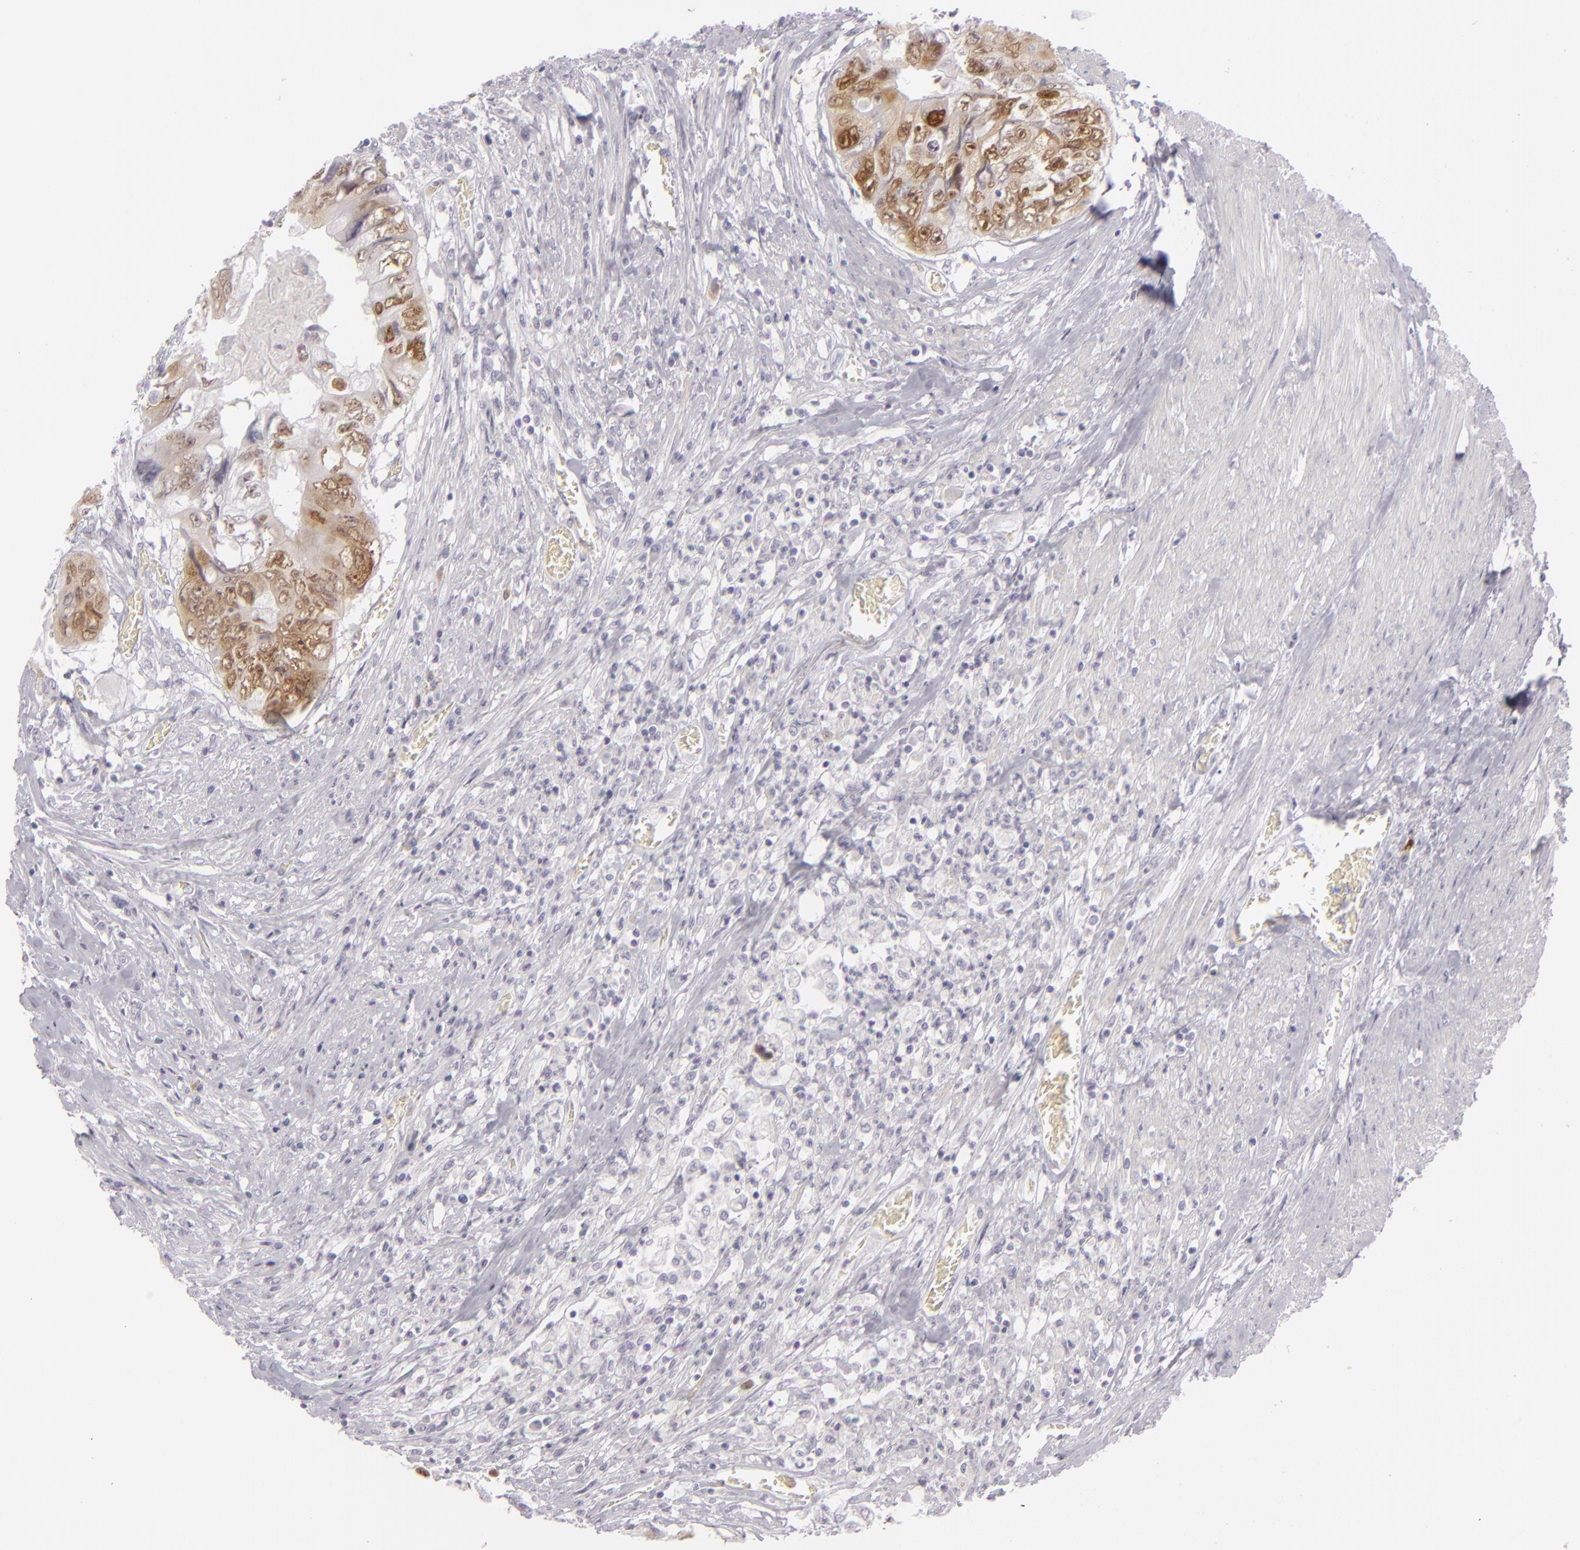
{"staining": {"intensity": "strong", "quantity": ">75%", "location": "cytoplasmic/membranous,nuclear"}, "tissue": "colorectal cancer", "cell_type": "Tumor cells", "image_type": "cancer", "snomed": [{"axis": "morphology", "description": "Adenocarcinoma, NOS"}, {"axis": "topography", "description": "Rectum"}], "caption": "Colorectal cancer (adenocarcinoma) was stained to show a protein in brown. There is high levels of strong cytoplasmic/membranous and nuclear positivity in approximately >75% of tumor cells.", "gene": "CDX2", "patient": {"sex": "female", "age": 82}}